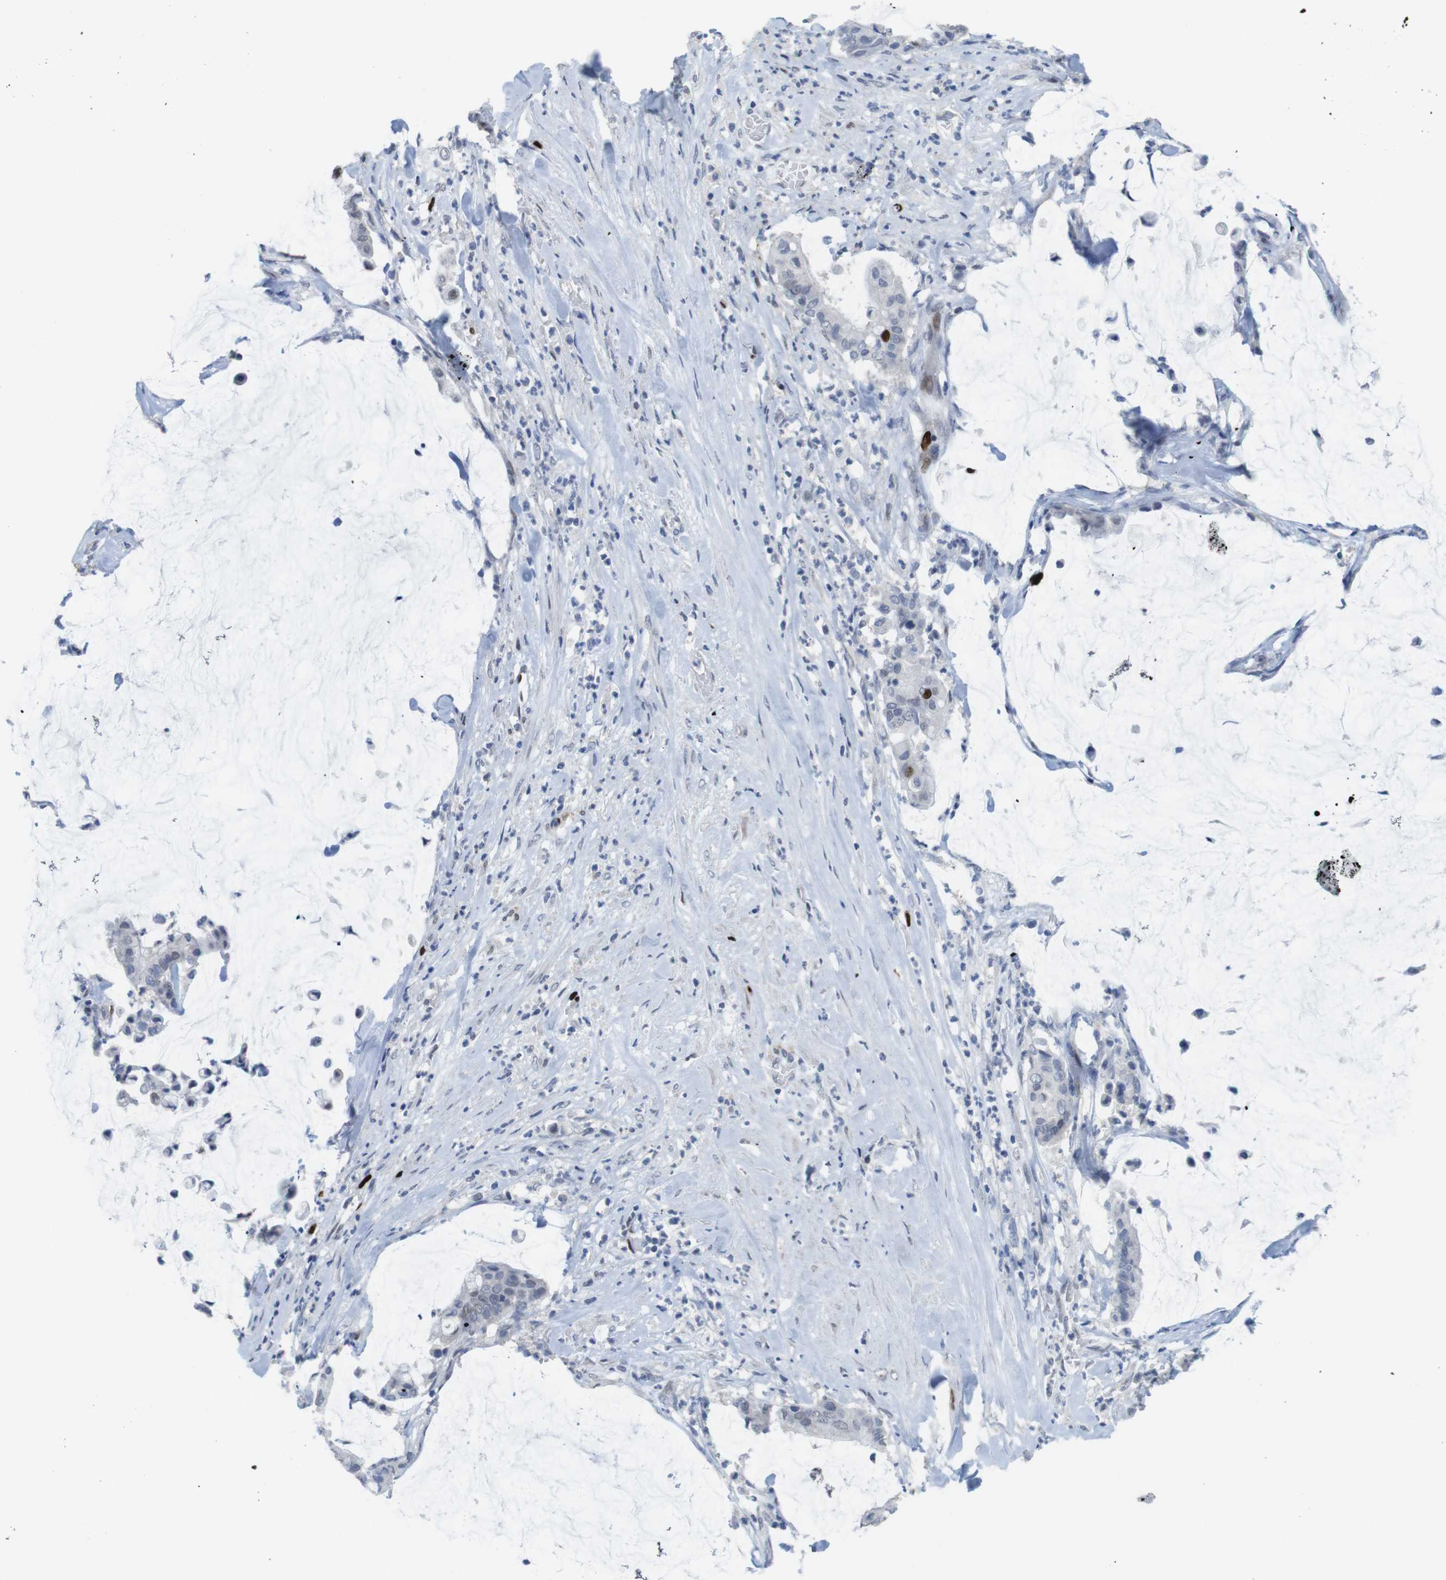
{"staining": {"intensity": "strong", "quantity": "<25%", "location": "nuclear"}, "tissue": "pancreatic cancer", "cell_type": "Tumor cells", "image_type": "cancer", "snomed": [{"axis": "morphology", "description": "Adenocarcinoma, NOS"}, {"axis": "topography", "description": "Pancreas"}], "caption": "The histopathology image reveals immunohistochemical staining of pancreatic cancer. There is strong nuclear positivity is present in approximately <25% of tumor cells.", "gene": "KPNA2", "patient": {"sex": "male", "age": 41}}